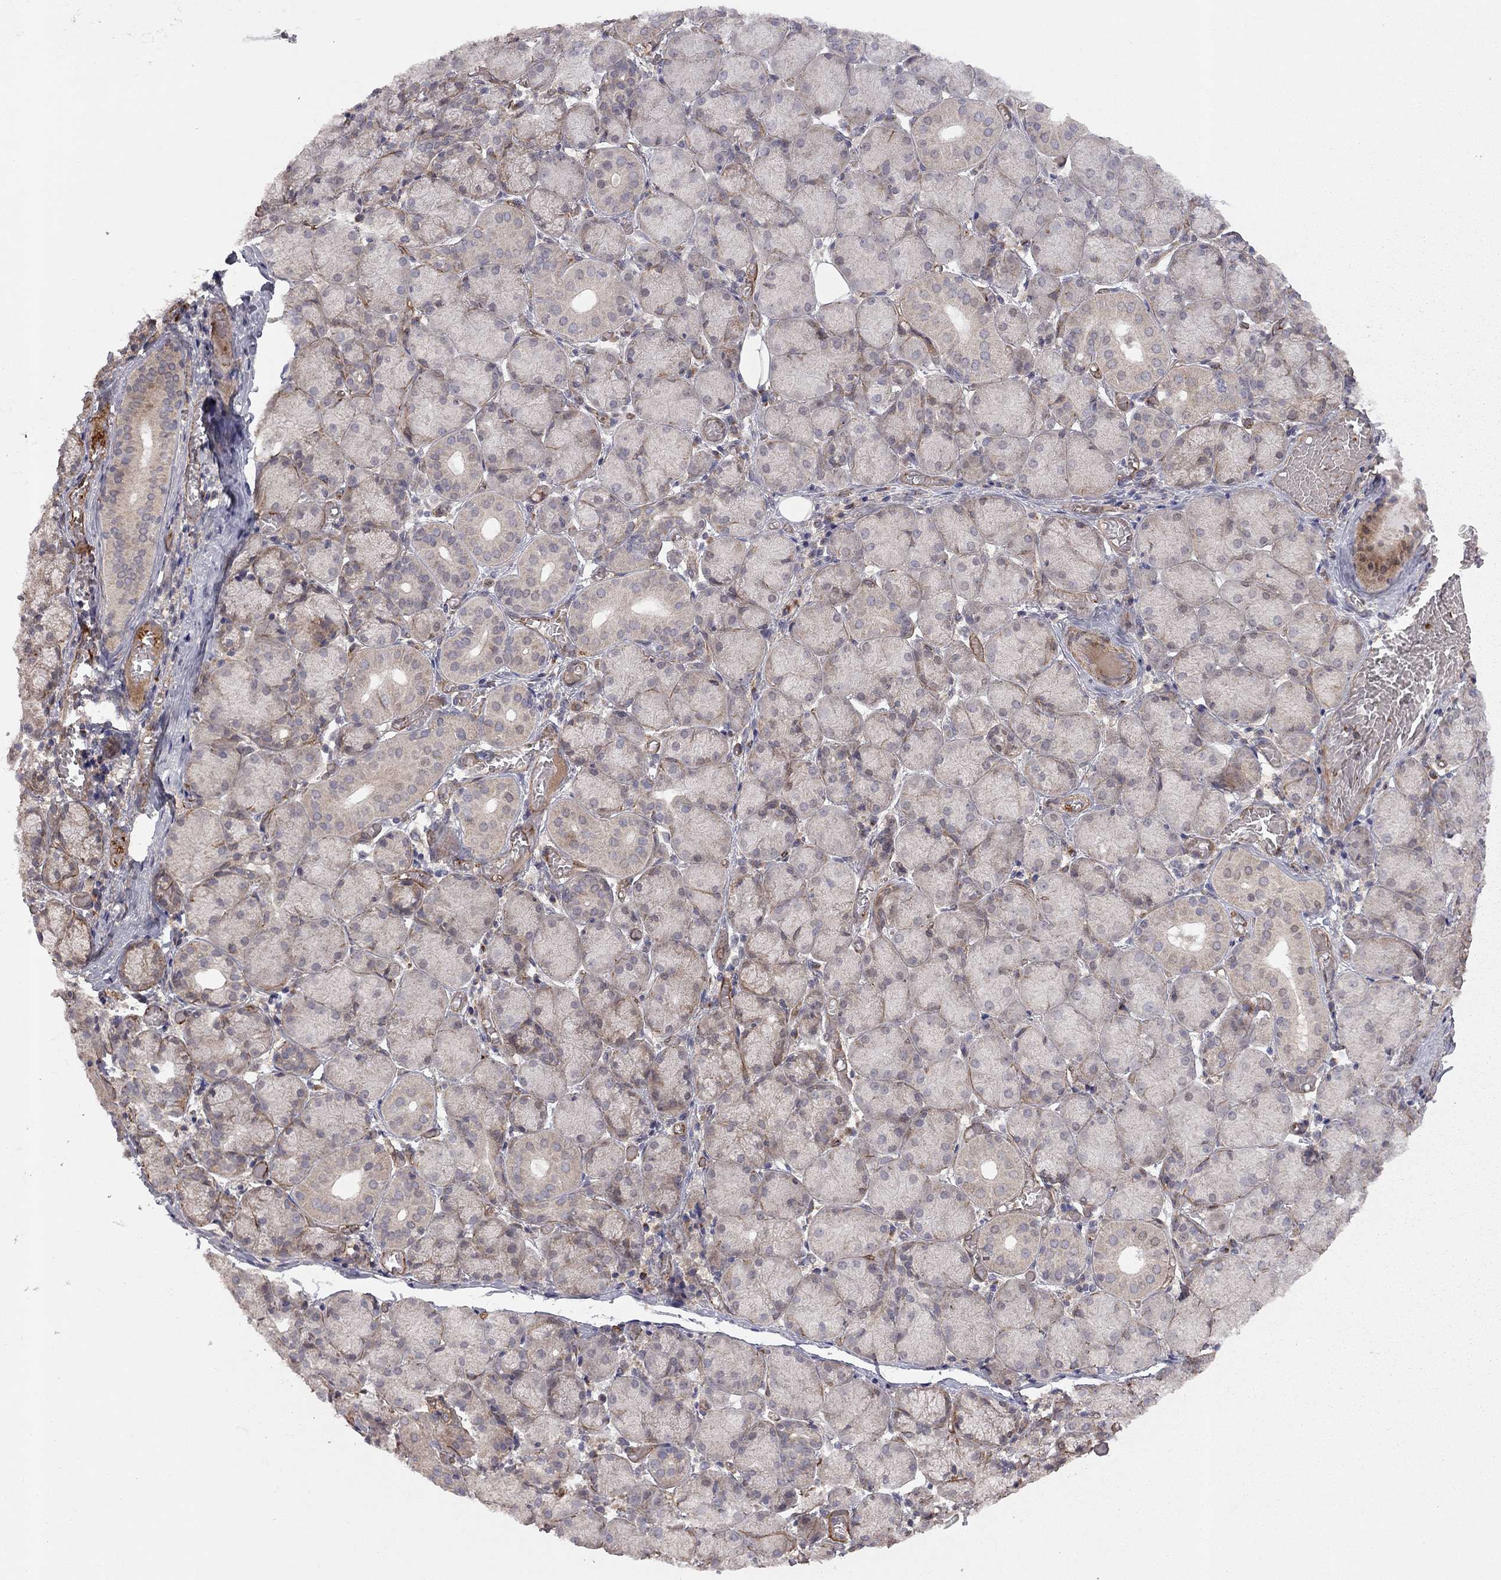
{"staining": {"intensity": "weak", "quantity": "25%-75%", "location": "cytoplasmic/membranous"}, "tissue": "salivary gland", "cell_type": "Glandular cells", "image_type": "normal", "snomed": [{"axis": "morphology", "description": "Normal tissue, NOS"}, {"axis": "topography", "description": "Salivary gland"}, {"axis": "topography", "description": "Peripheral nerve tissue"}], "caption": "Immunohistochemistry photomicrograph of benign human salivary gland stained for a protein (brown), which demonstrates low levels of weak cytoplasmic/membranous staining in about 25%-75% of glandular cells.", "gene": "EXOC3L2", "patient": {"sex": "female", "age": 24}}